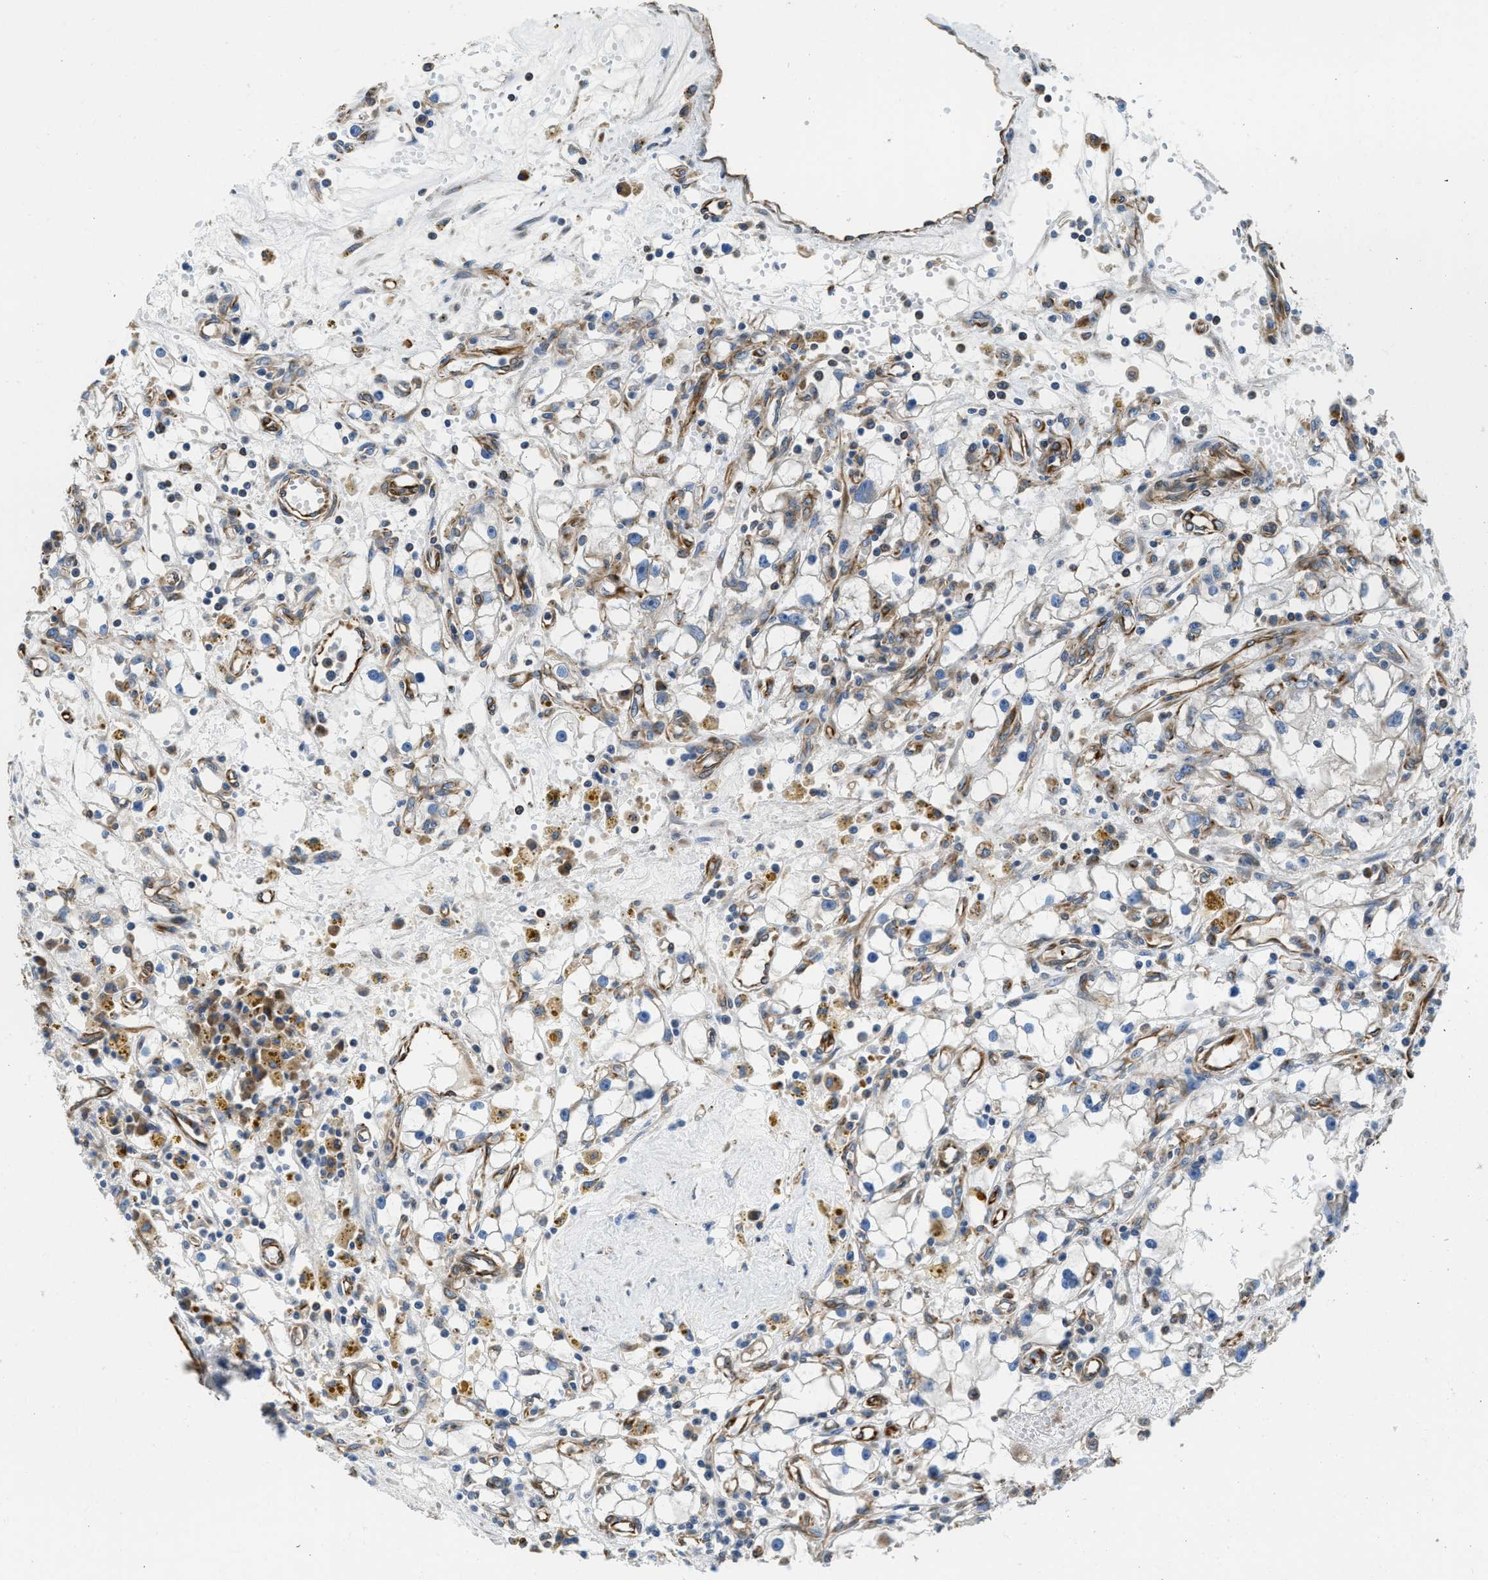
{"staining": {"intensity": "weak", "quantity": "<25%", "location": "cytoplasmic/membranous"}, "tissue": "renal cancer", "cell_type": "Tumor cells", "image_type": "cancer", "snomed": [{"axis": "morphology", "description": "Adenocarcinoma, NOS"}, {"axis": "topography", "description": "Kidney"}], "caption": "Tumor cells show no significant protein expression in renal cancer. (Brightfield microscopy of DAB IHC at high magnification).", "gene": "HSD17B12", "patient": {"sex": "male", "age": 56}}